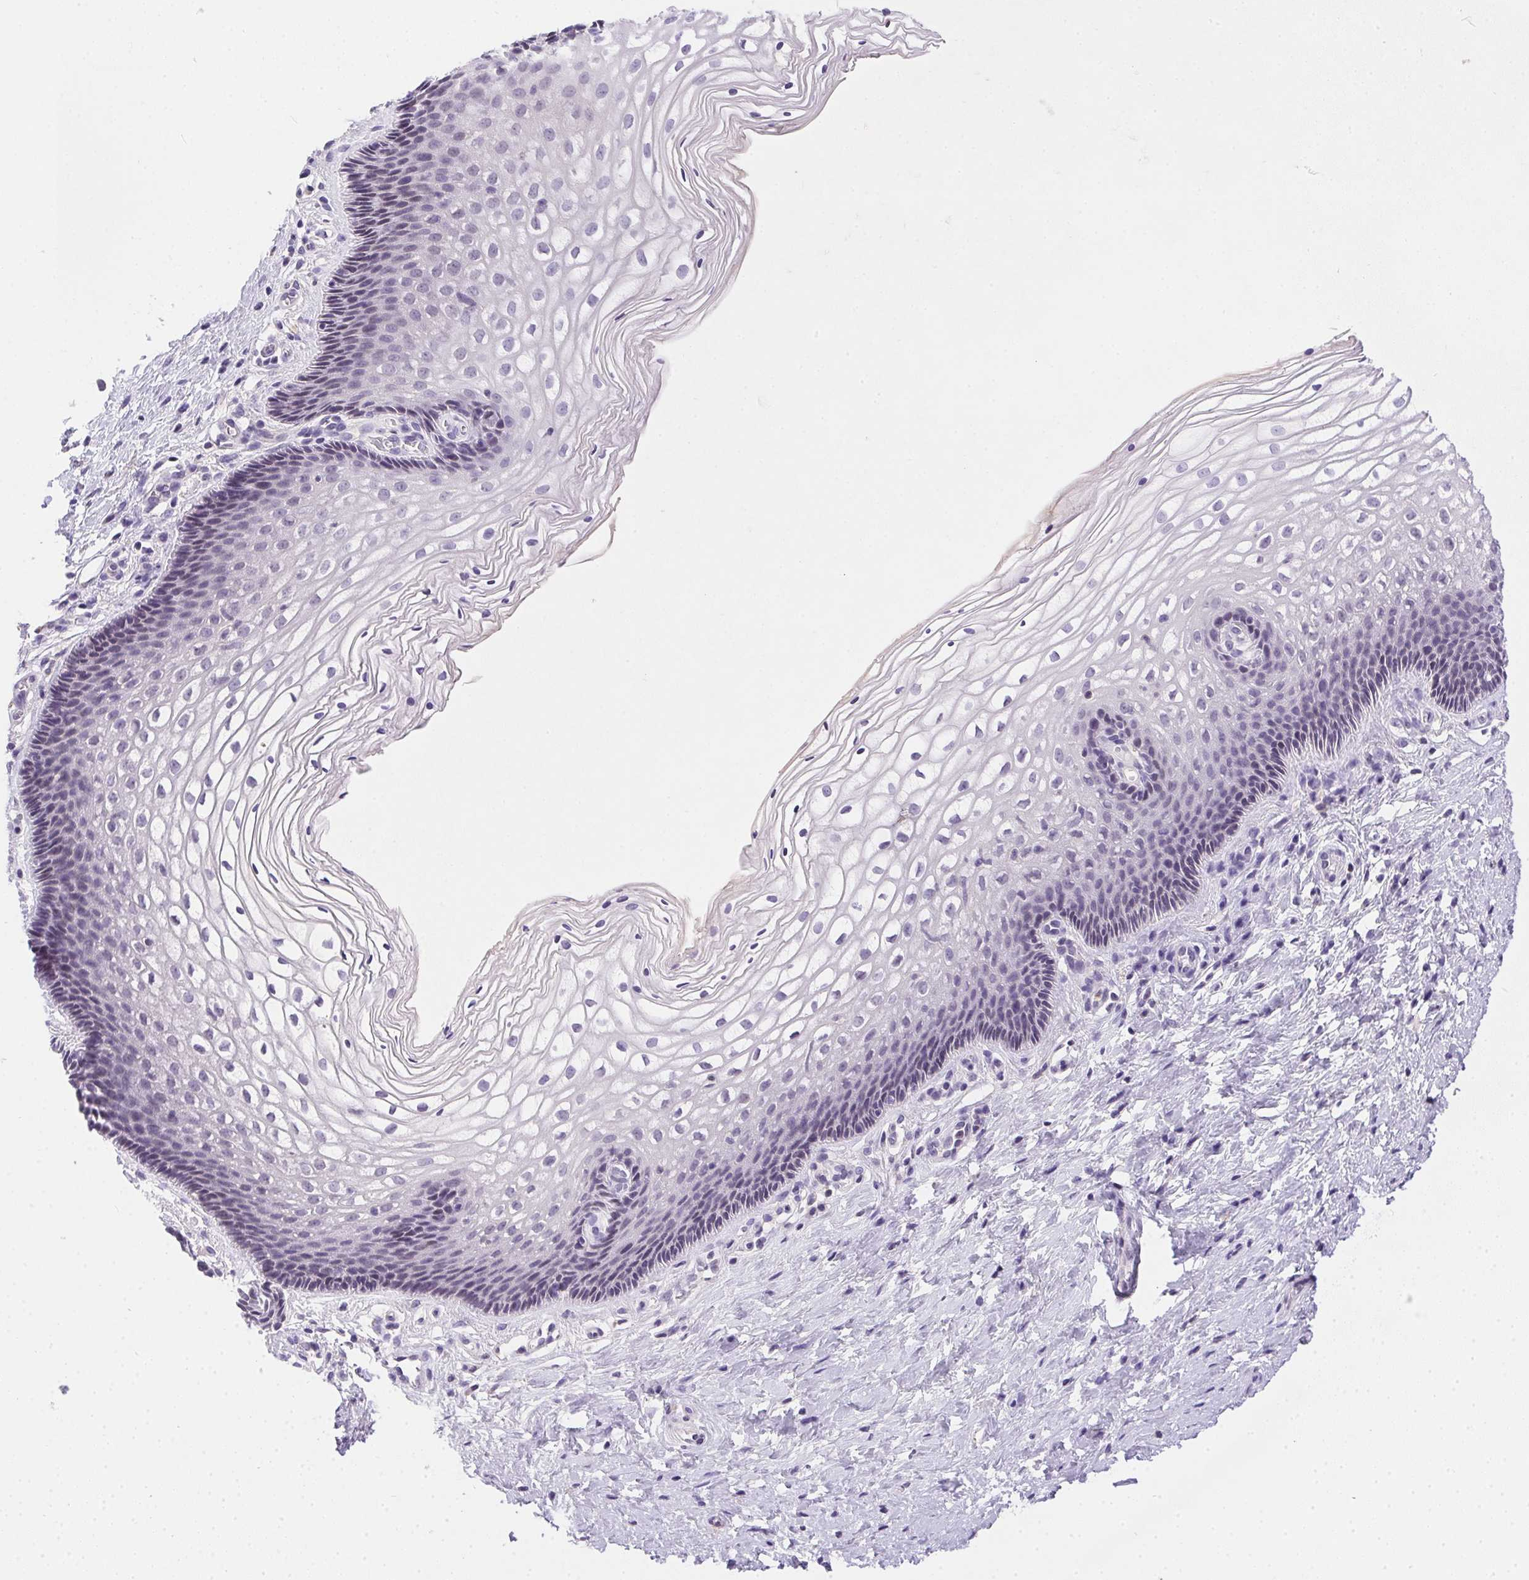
{"staining": {"intensity": "weak", "quantity": "<25%", "location": "cytoplasmic/membranous"}, "tissue": "cervix", "cell_type": "Glandular cells", "image_type": "normal", "snomed": [{"axis": "morphology", "description": "Normal tissue, NOS"}, {"axis": "topography", "description": "Cervix"}], "caption": "Immunohistochemical staining of benign cervix reveals no significant positivity in glandular cells.", "gene": "SSTR4", "patient": {"sex": "female", "age": 34}}